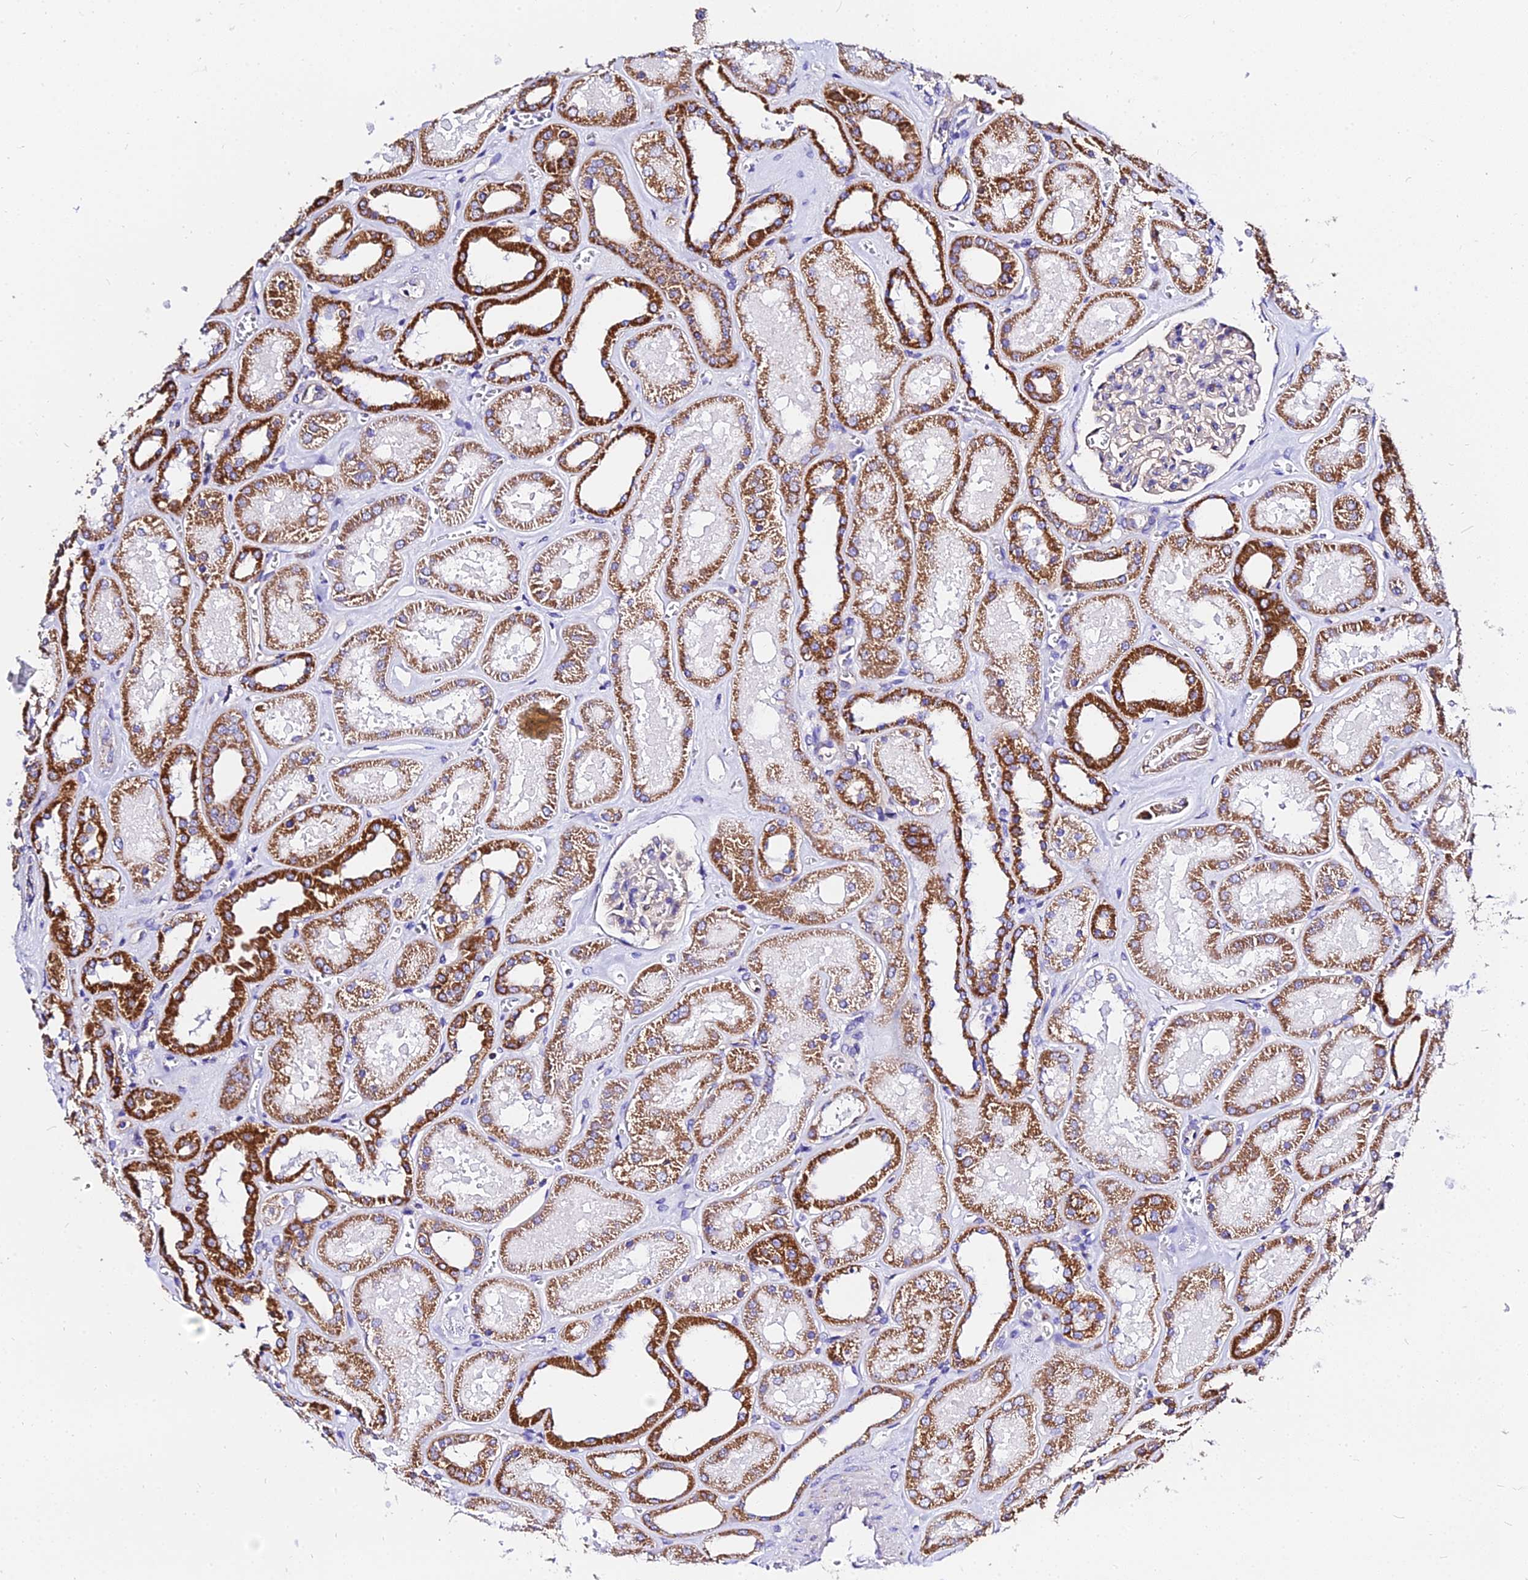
{"staining": {"intensity": "weak", "quantity": "25%-75%", "location": "cytoplasmic/membranous"}, "tissue": "kidney", "cell_type": "Cells in glomeruli", "image_type": "normal", "snomed": [{"axis": "morphology", "description": "Normal tissue, NOS"}, {"axis": "morphology", "description": "Adenocarcinoma, NOS"}, {"axis": "topography", "description": "Kidney"}], "caption": "IHC staining of normal kidney, which reveals low levels of weak cytoplasmic/membranous expression in about 25%-75% of cells in glomeruli indicating weak cytoplasmic/membranous protein expression. The staining was performed using DAB (3,3'-diaminobenzidine) (brown) for protein detection and nuclei were counterstained in hematoxylin (blue).", "gene": "ZNF573", "patient": {"sex": "female", "age": 68}}